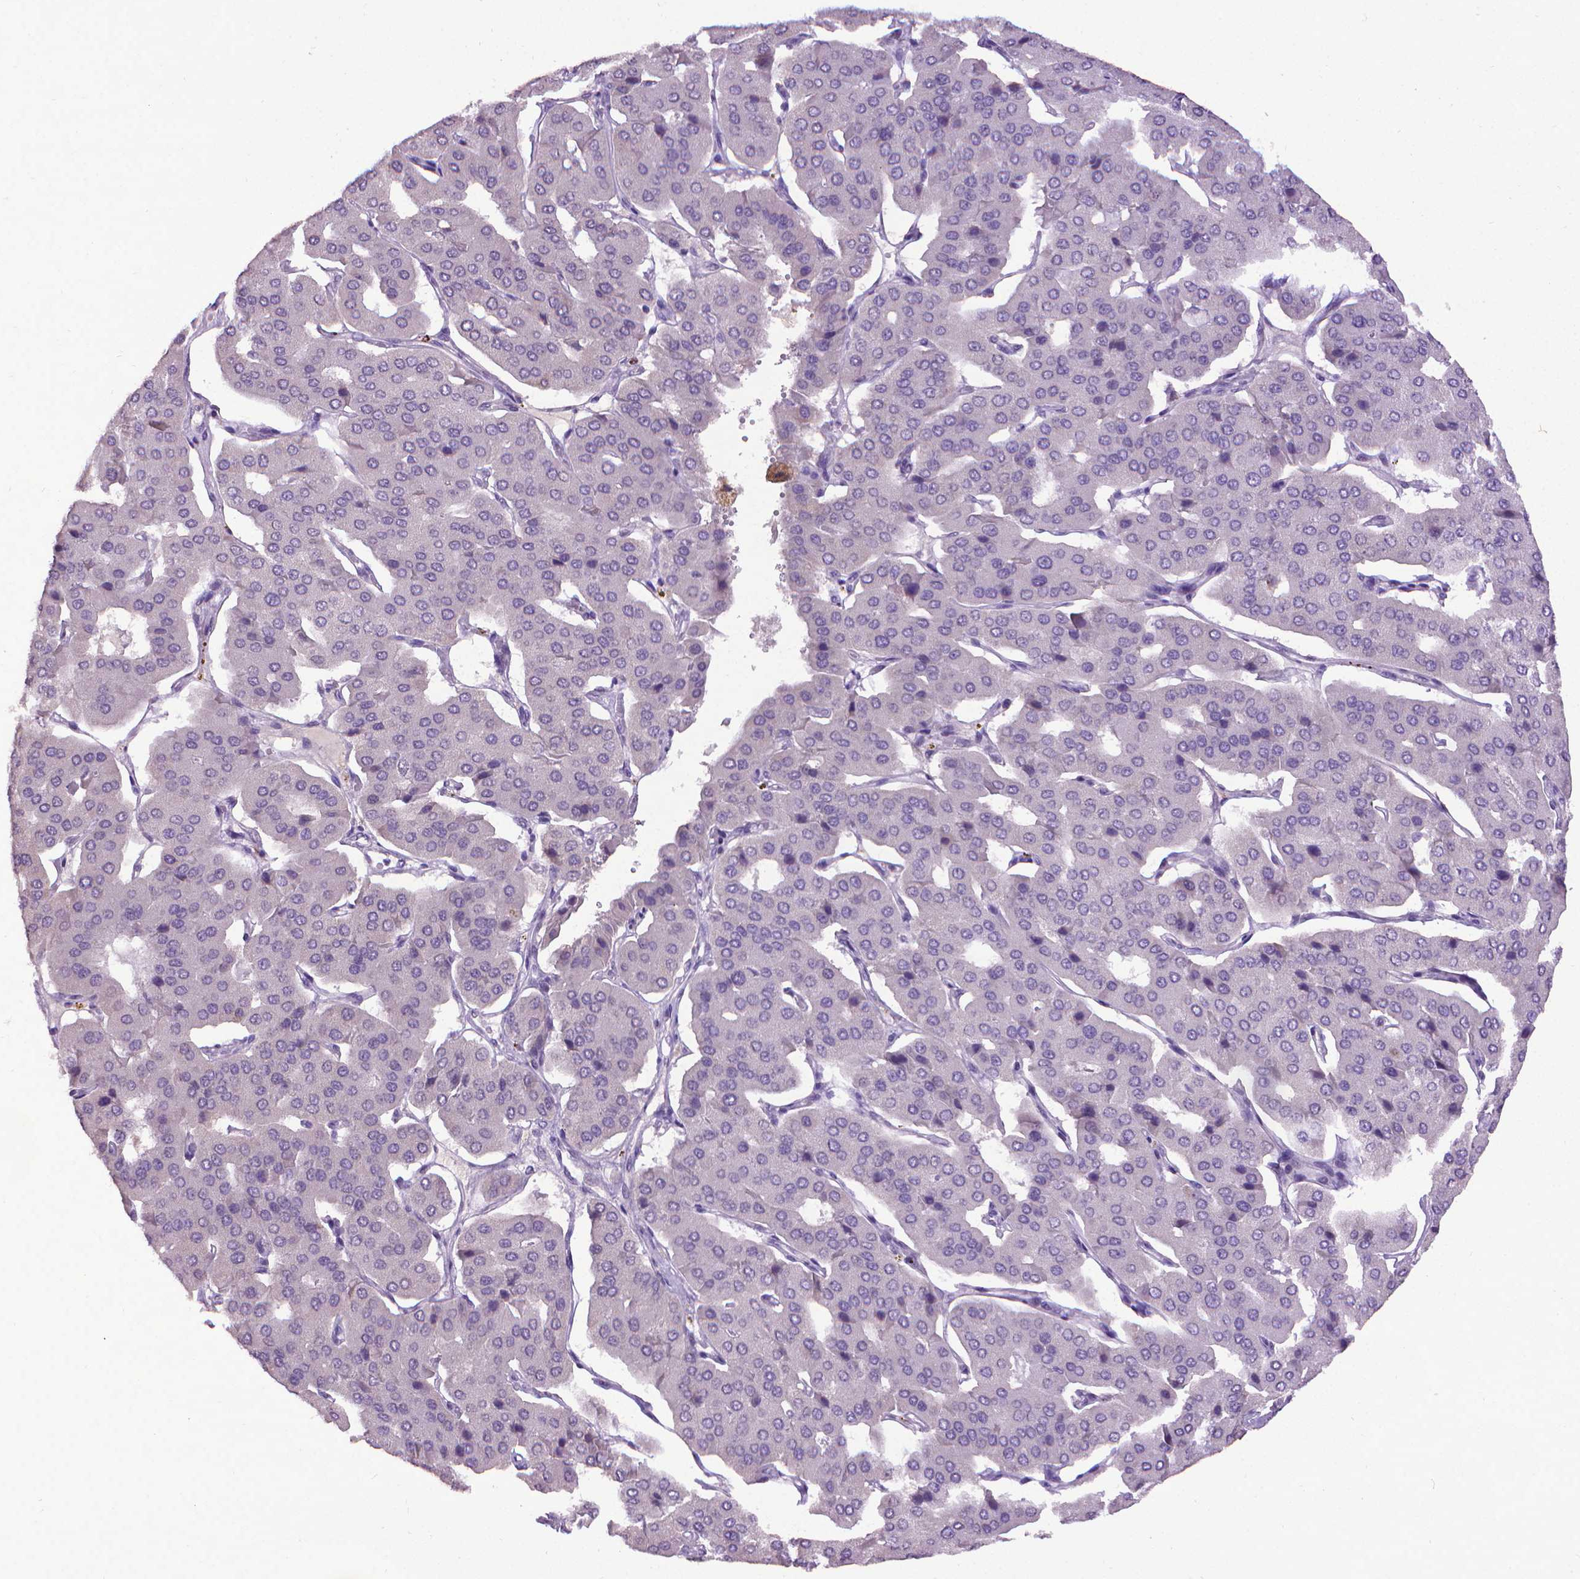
{"staining": {"intensity": "negative", "quantity": "none", "location": "none"}, "tissue": "parathyroid gland", "cell_type": "Glandular cells", "image_type": "normal", "snomed": [{"axis": "morphology", "description": "Normal tissue, NOS"}, {"axis": "morphology", "description": "Adenoma, NOS"}, {"axis": "topography", "description": "Parathyroid gland"}], "caption": "The photomicrograph exhibits no significant expression in glandular cells of parathyroid gland. (DAB (3,3'-diaminobenzidine) immunohistochemistry (IHC) visualized using brightfield microscopy, high magnification).", "gene": "KMO", "patient": {"sex": "female", "age": 86}}